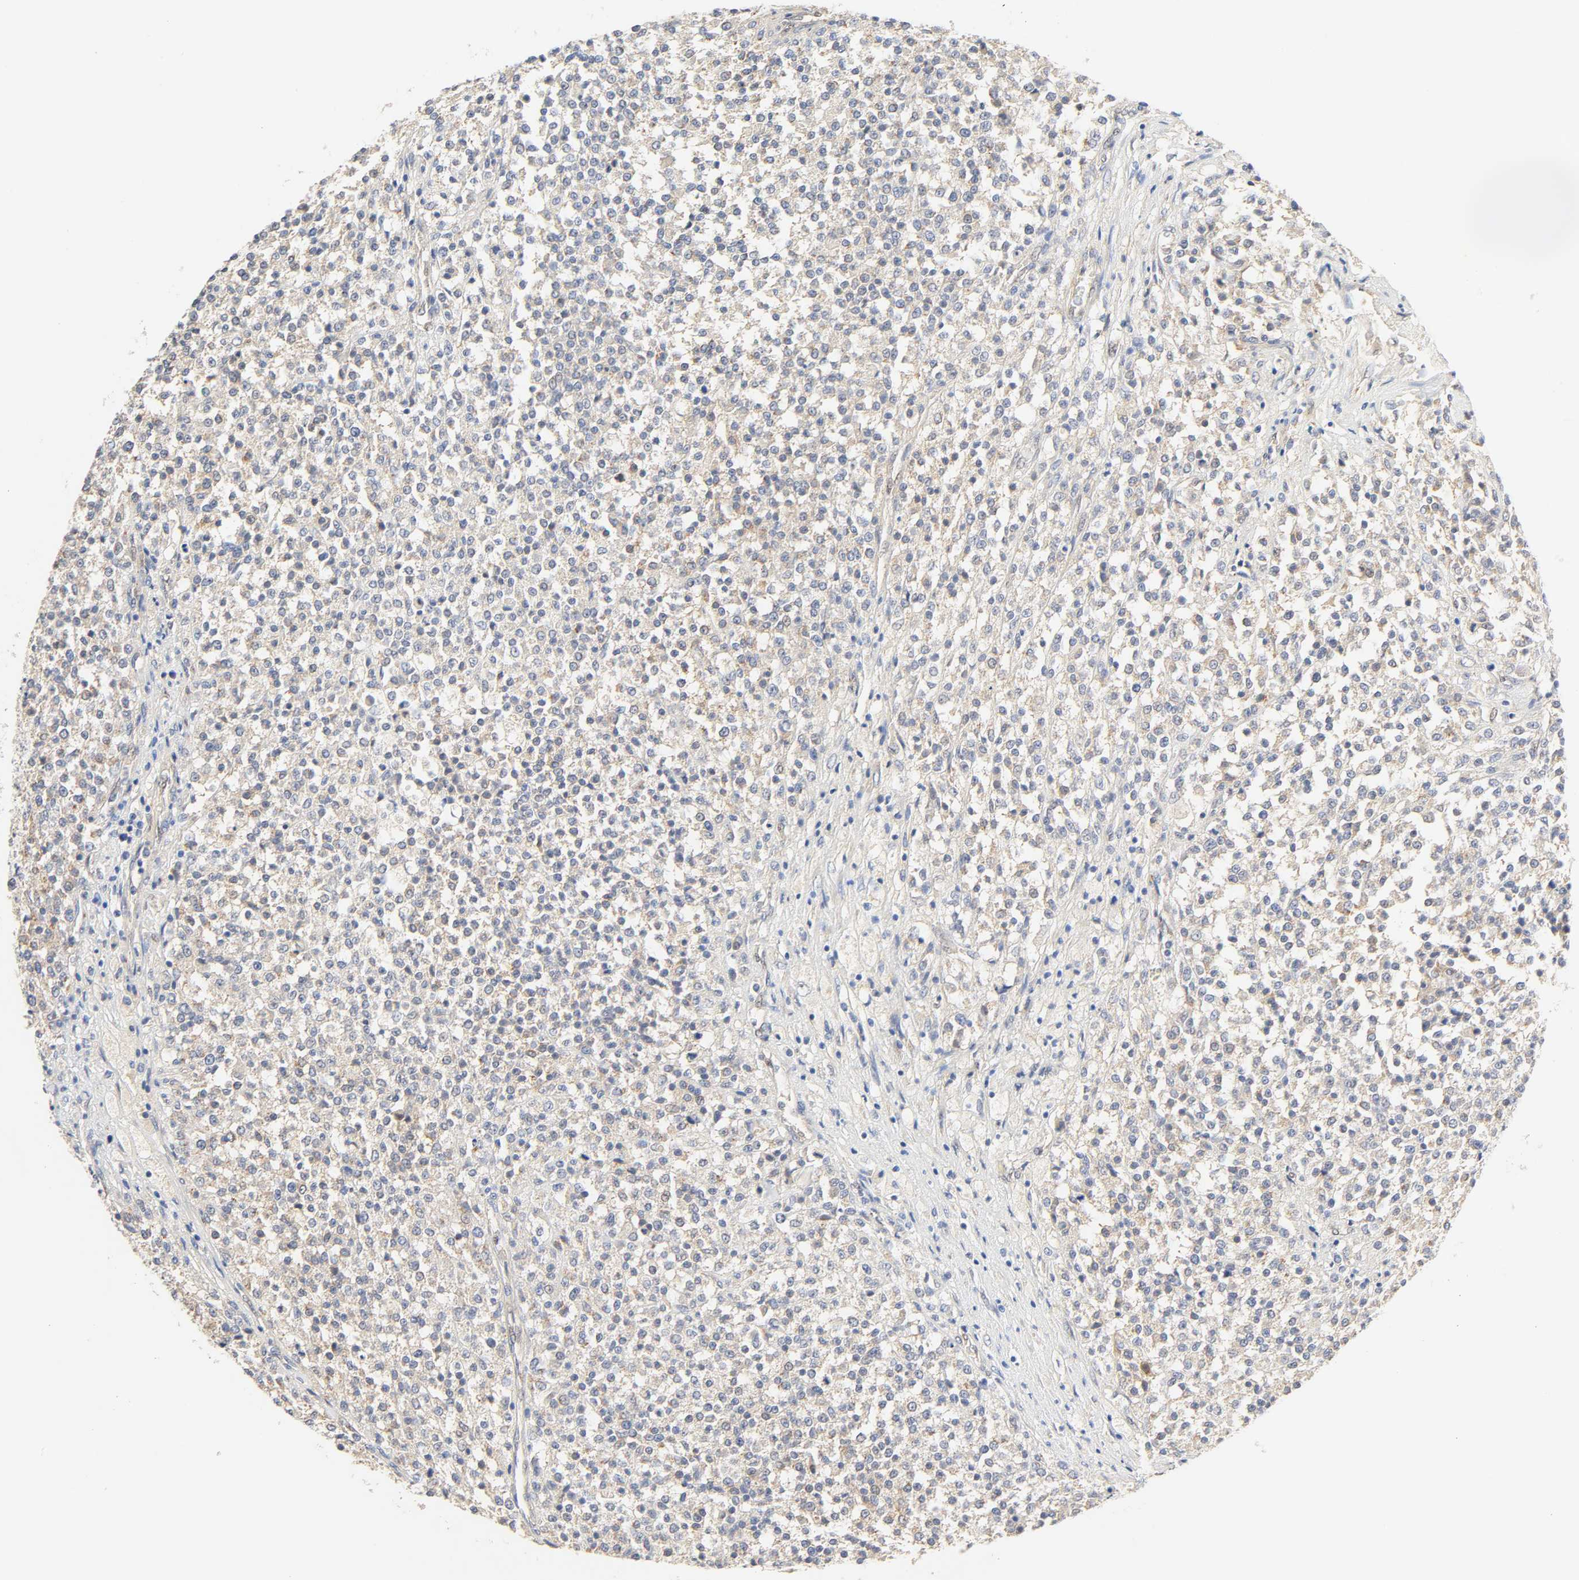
{"staining": {"intensity": "negative", "quantity": "none", "location": "none"}, "tissue": "testis cancer", "cell_type": "Tumor cells", "image_type": "cancer", "snomed": [{"axis": "morphology", "description": "Seminoma, NOS"}, {"axis": "topography", "description": "Testis"}], "caption": "The micrograph shows no staining of tumor cells in testis seminoma.", "gene": "BORCS8-MEF2B", "patient": {"sex": "male", "age": 59}}